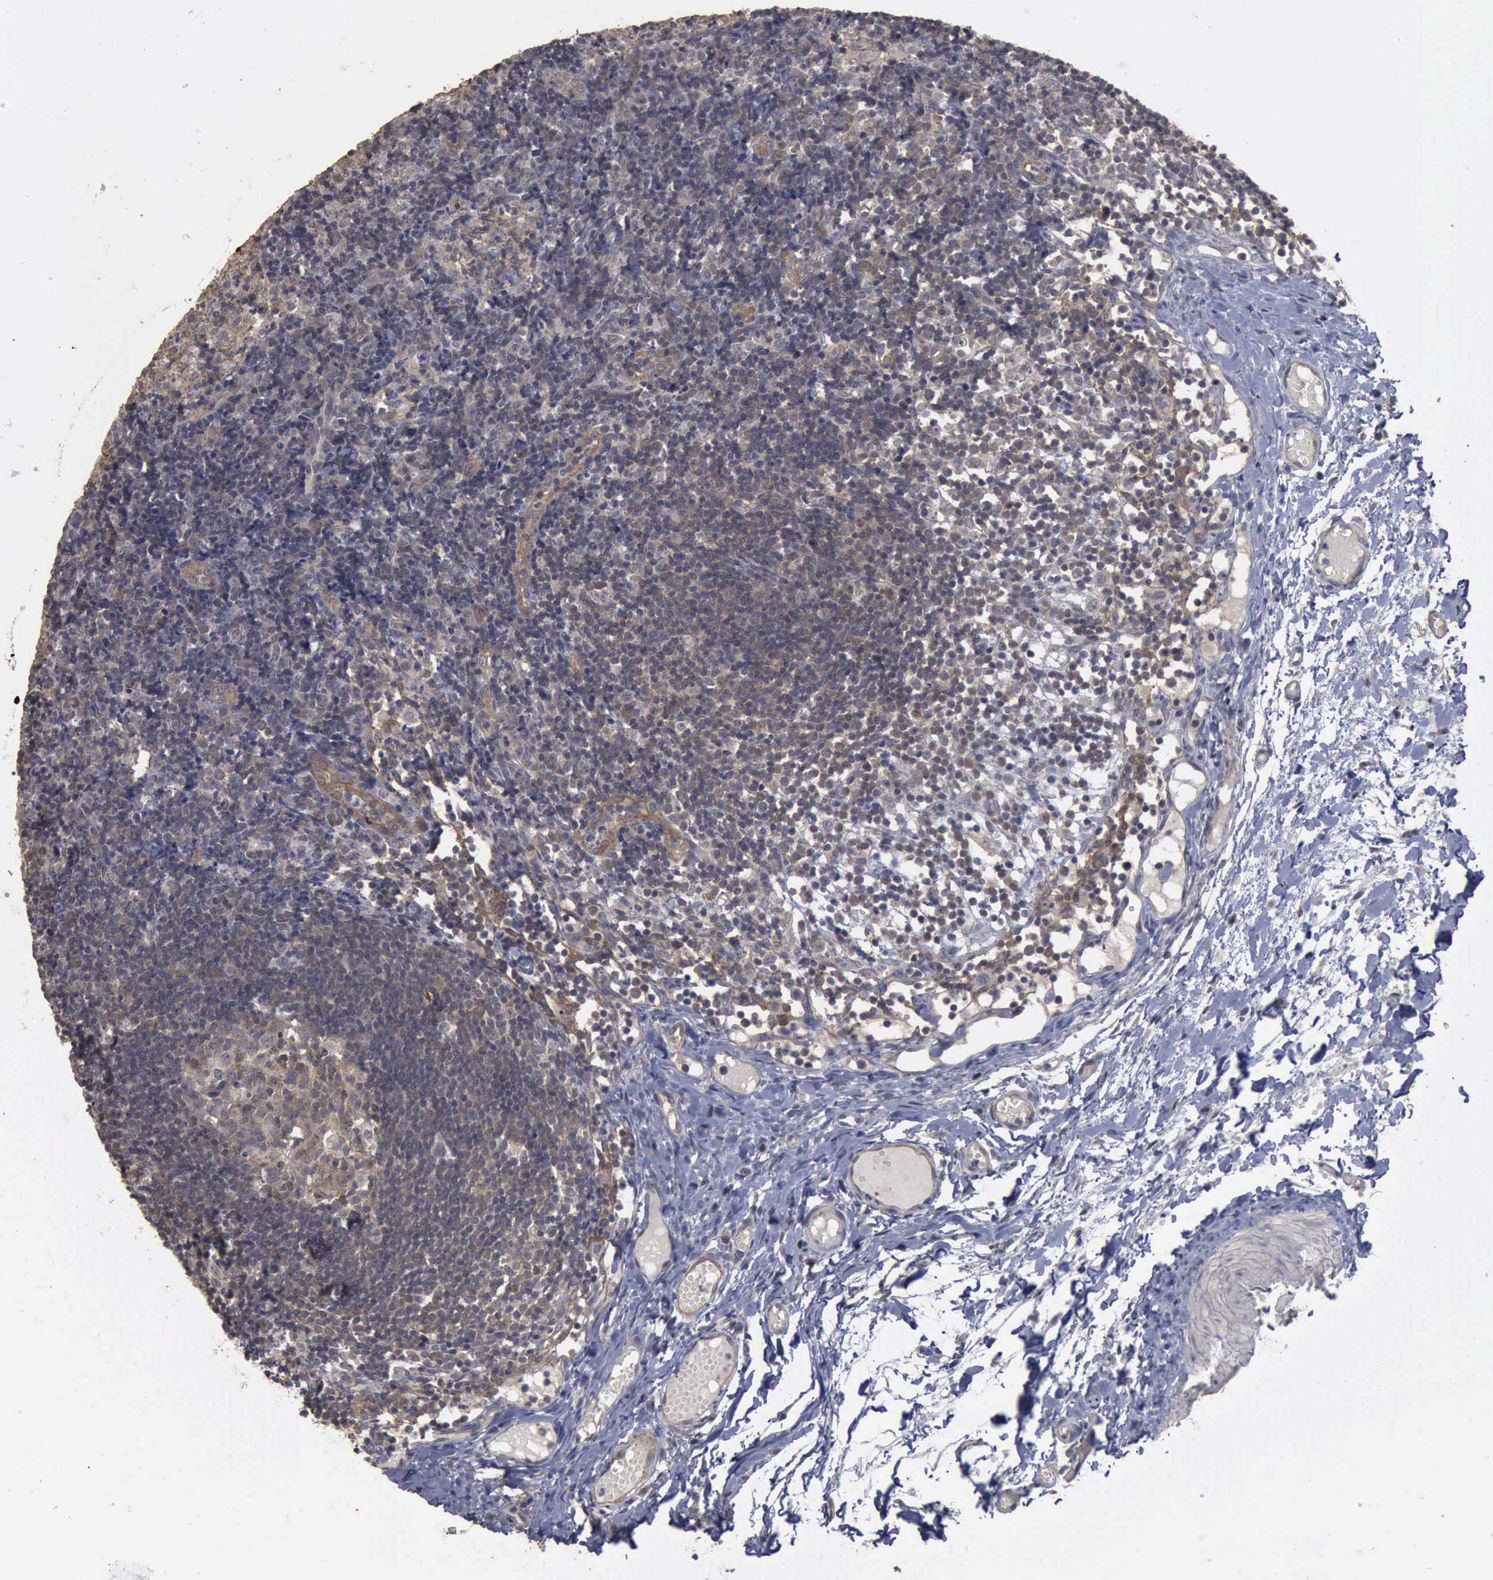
{"staining": {"intensity": "moderate", "quantity": "25%-75%", "location": "cytoplasmic/membranous"}, "tissue": "lymph node", "cell_type": "Germinal center cells", "image_type": "normal", "snomed": [{"axis": "morphology", "description": "Normal tissue, NOS"}, {"axis": "morphology", "description": "Inflammation, NOS"}, {"axis": "topography", "description": "Lymph node"}, {"axis": "topography", "description": "Salivary gland"}], "caption": "Lymph node was stained to show a protein in brown. There is medium levels of moderate cytoplasmic/membranous expression in approximately 25%-75% of germinal center cells. (Stains: DAB in brown, nuclei in blue, Microscopy: brightfield microscopy at high magnification).", "gene": "CRKL", "patient": {"sex": "male", "age": 3}}